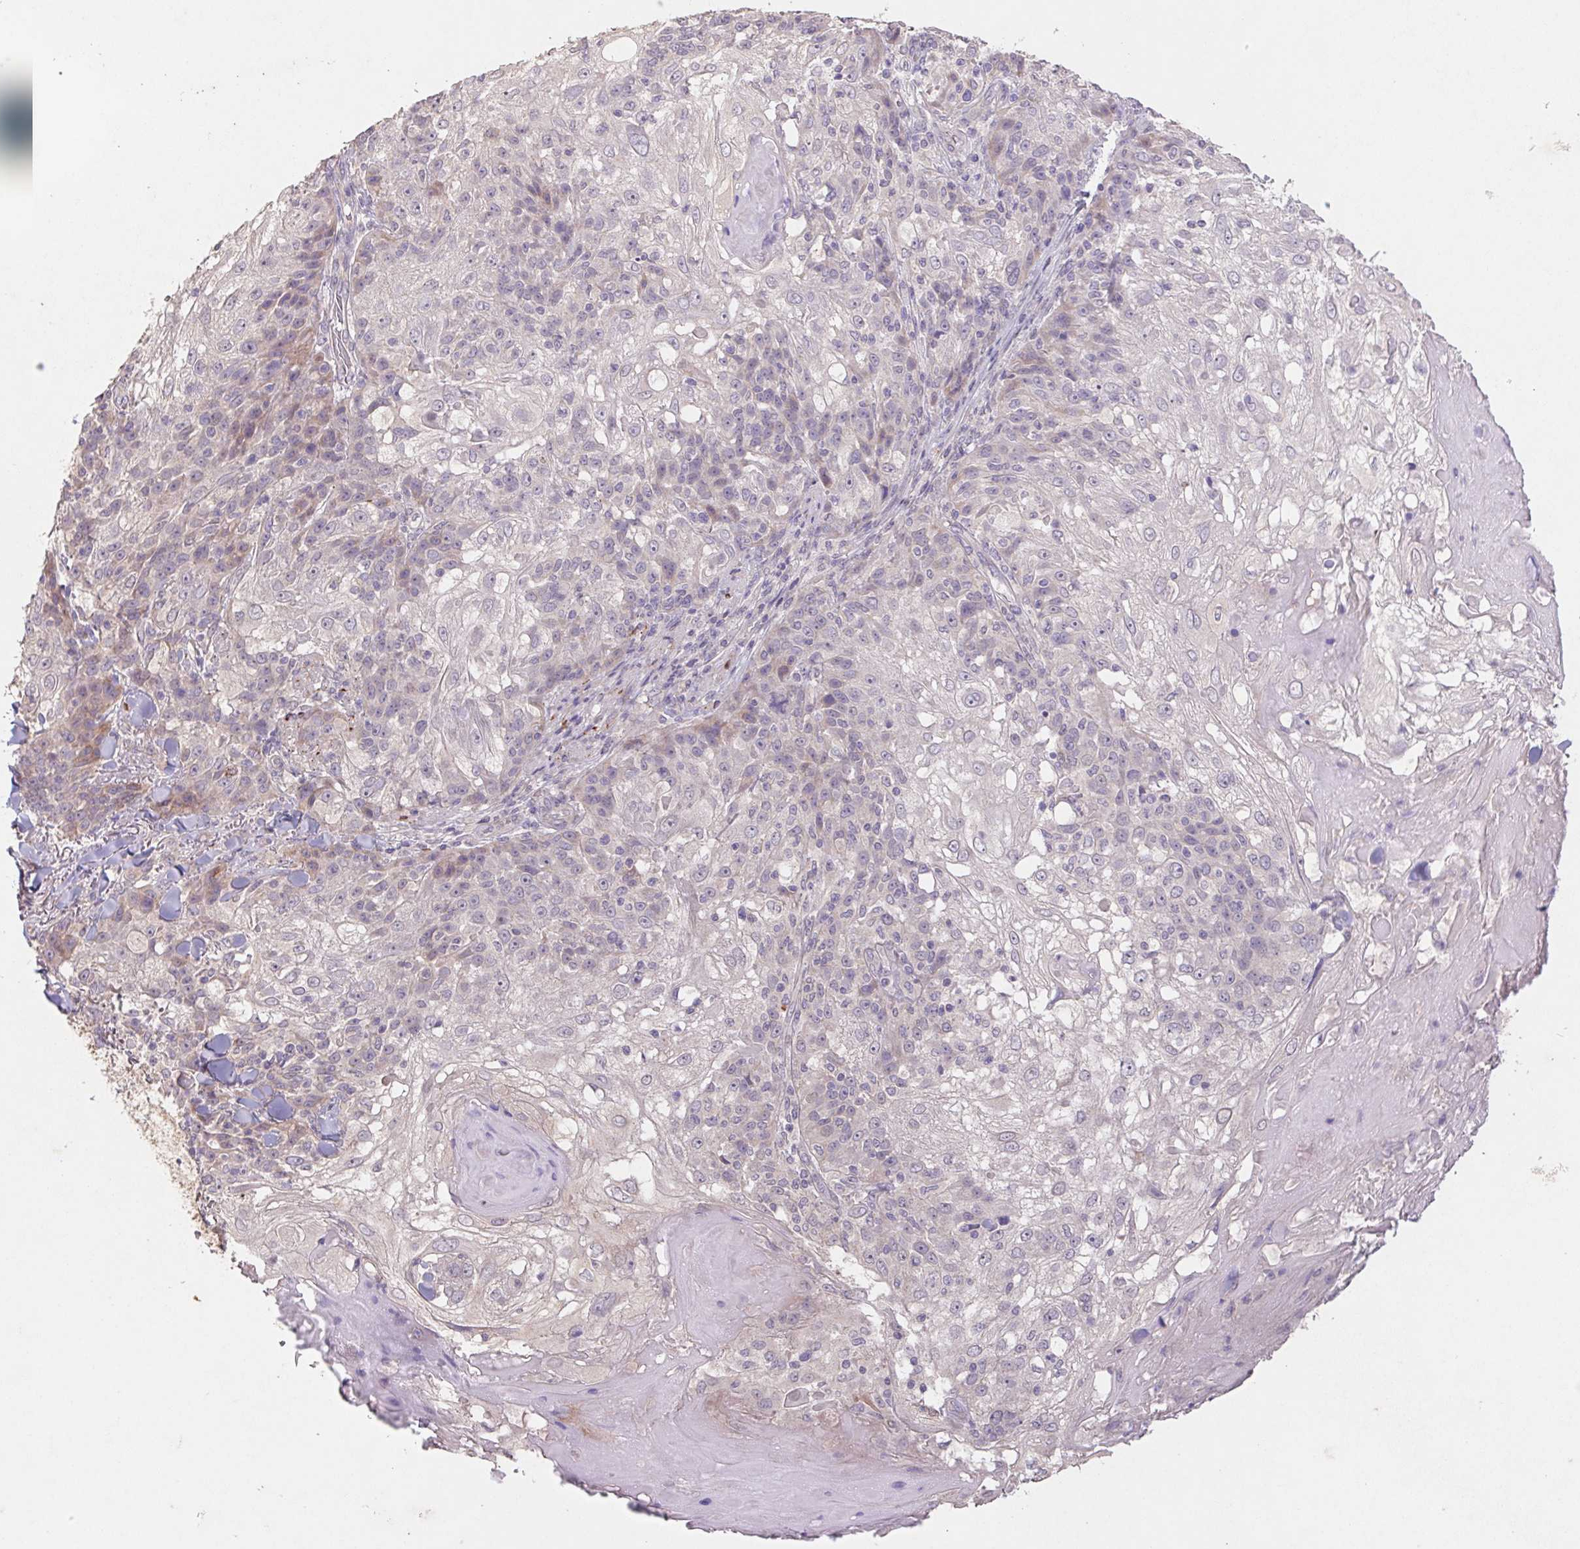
{"staining": {"intensity": "weak", "quantity": "25%-75%", "location": "cytoplasmic/membranous"}, "tissue": "skin cancer", "cell_type": "Tumor cells", "image_type": "cancer", "snomed": [{"axis": "morphology", "description": "Normal tissue, NOS"}, {"axis": "morphology", "description": "Squamous cell carcinoma, NOS"}, {"axis": "topography", "description": "Skin"}], "caption": "Skin cancer (squamous cell carcinoma) stained with a protein marker demonstrates weak staining in tumor cells.", "gene": "GRM2", "patient": {"sex": "female", "age": 83}}